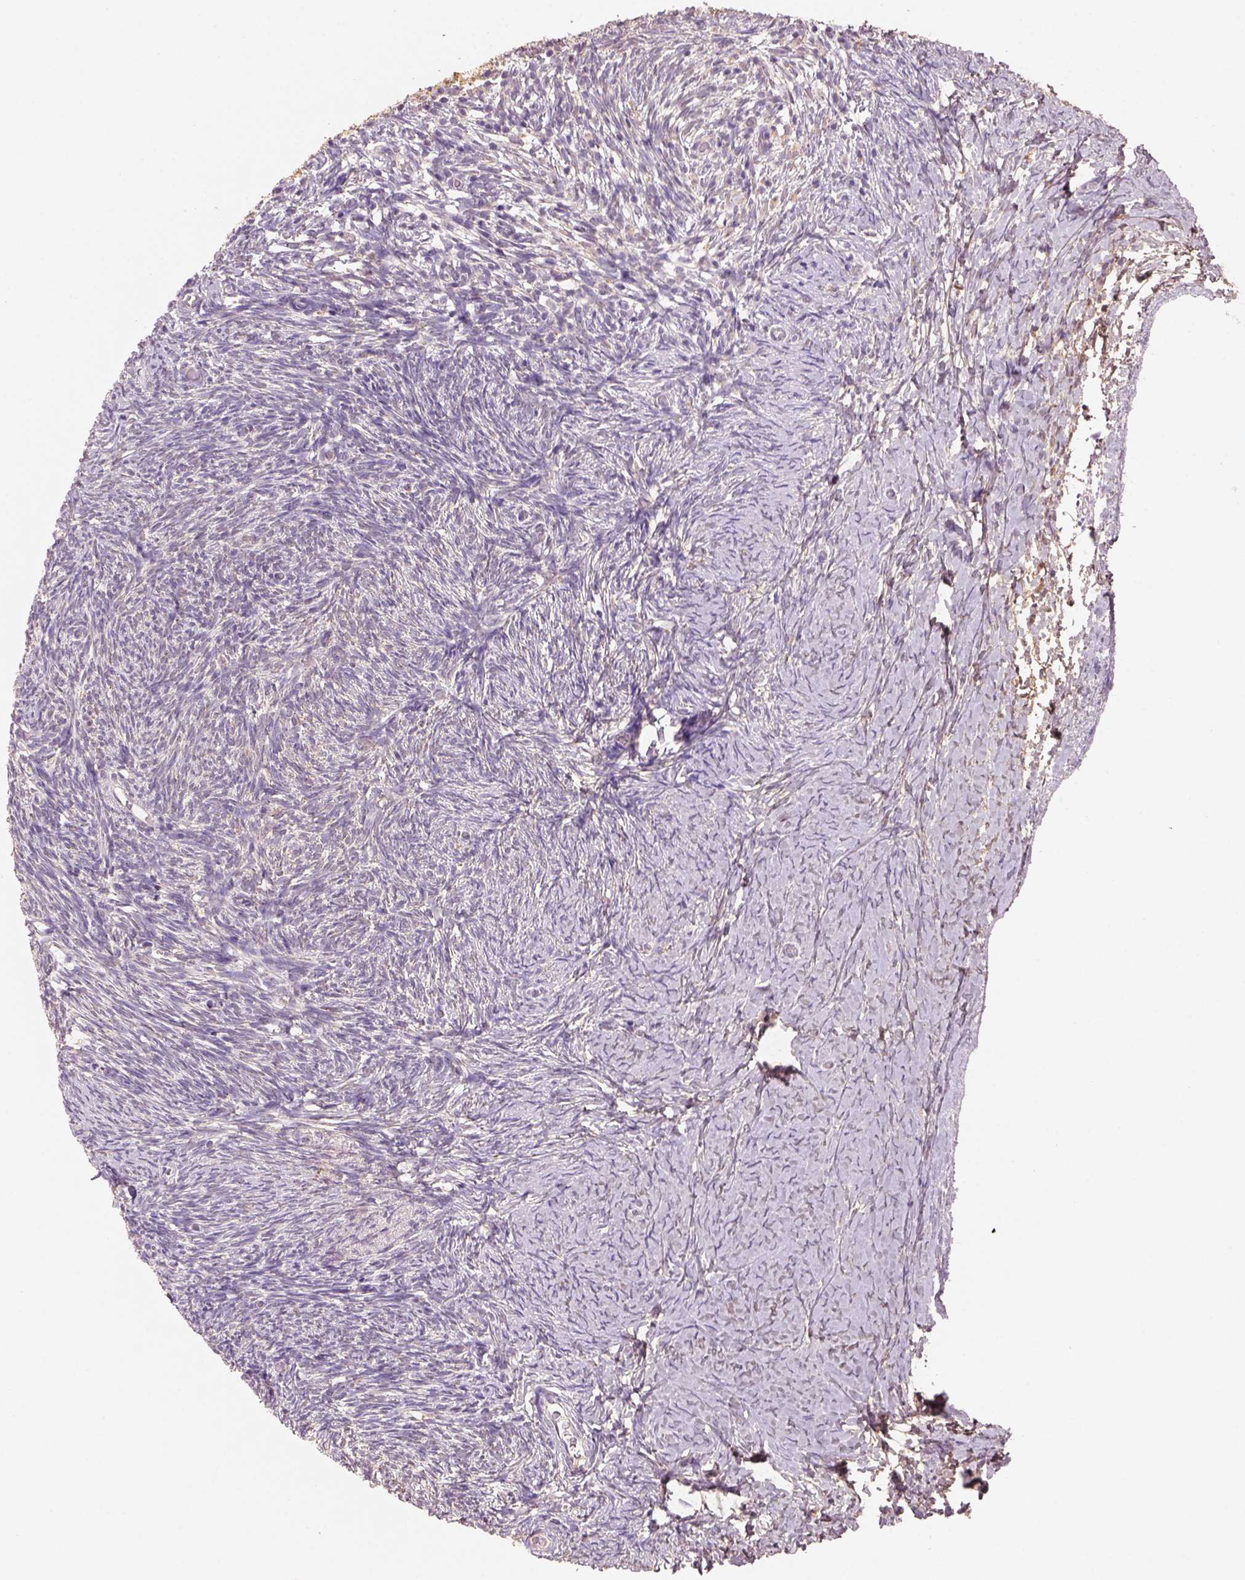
{"staining": {"intensity": "weak", "quantity": ">75%", "location": "cytoplasmic/membranous"}, "tissue": "ovary", "cell_type": "Follicle cells", "image_type": "normal", "snomed": [{"axis": "morphology", "description": "Normal tissue, NOS"}, {"axis": "topography", "description": "Ovary"}], "caption": "Ovary stained with DAB immunohistochemistry (IHC) reveals low levels of weak cytoplasmic/membranous expression in about >75% of follicle cells. (DAB (3,3'-diaminobenzidine) IHC with brightfield microscopy, high magnification).", "gene": "AP2B1", "patient": {"sex": "female", "age": 39}}